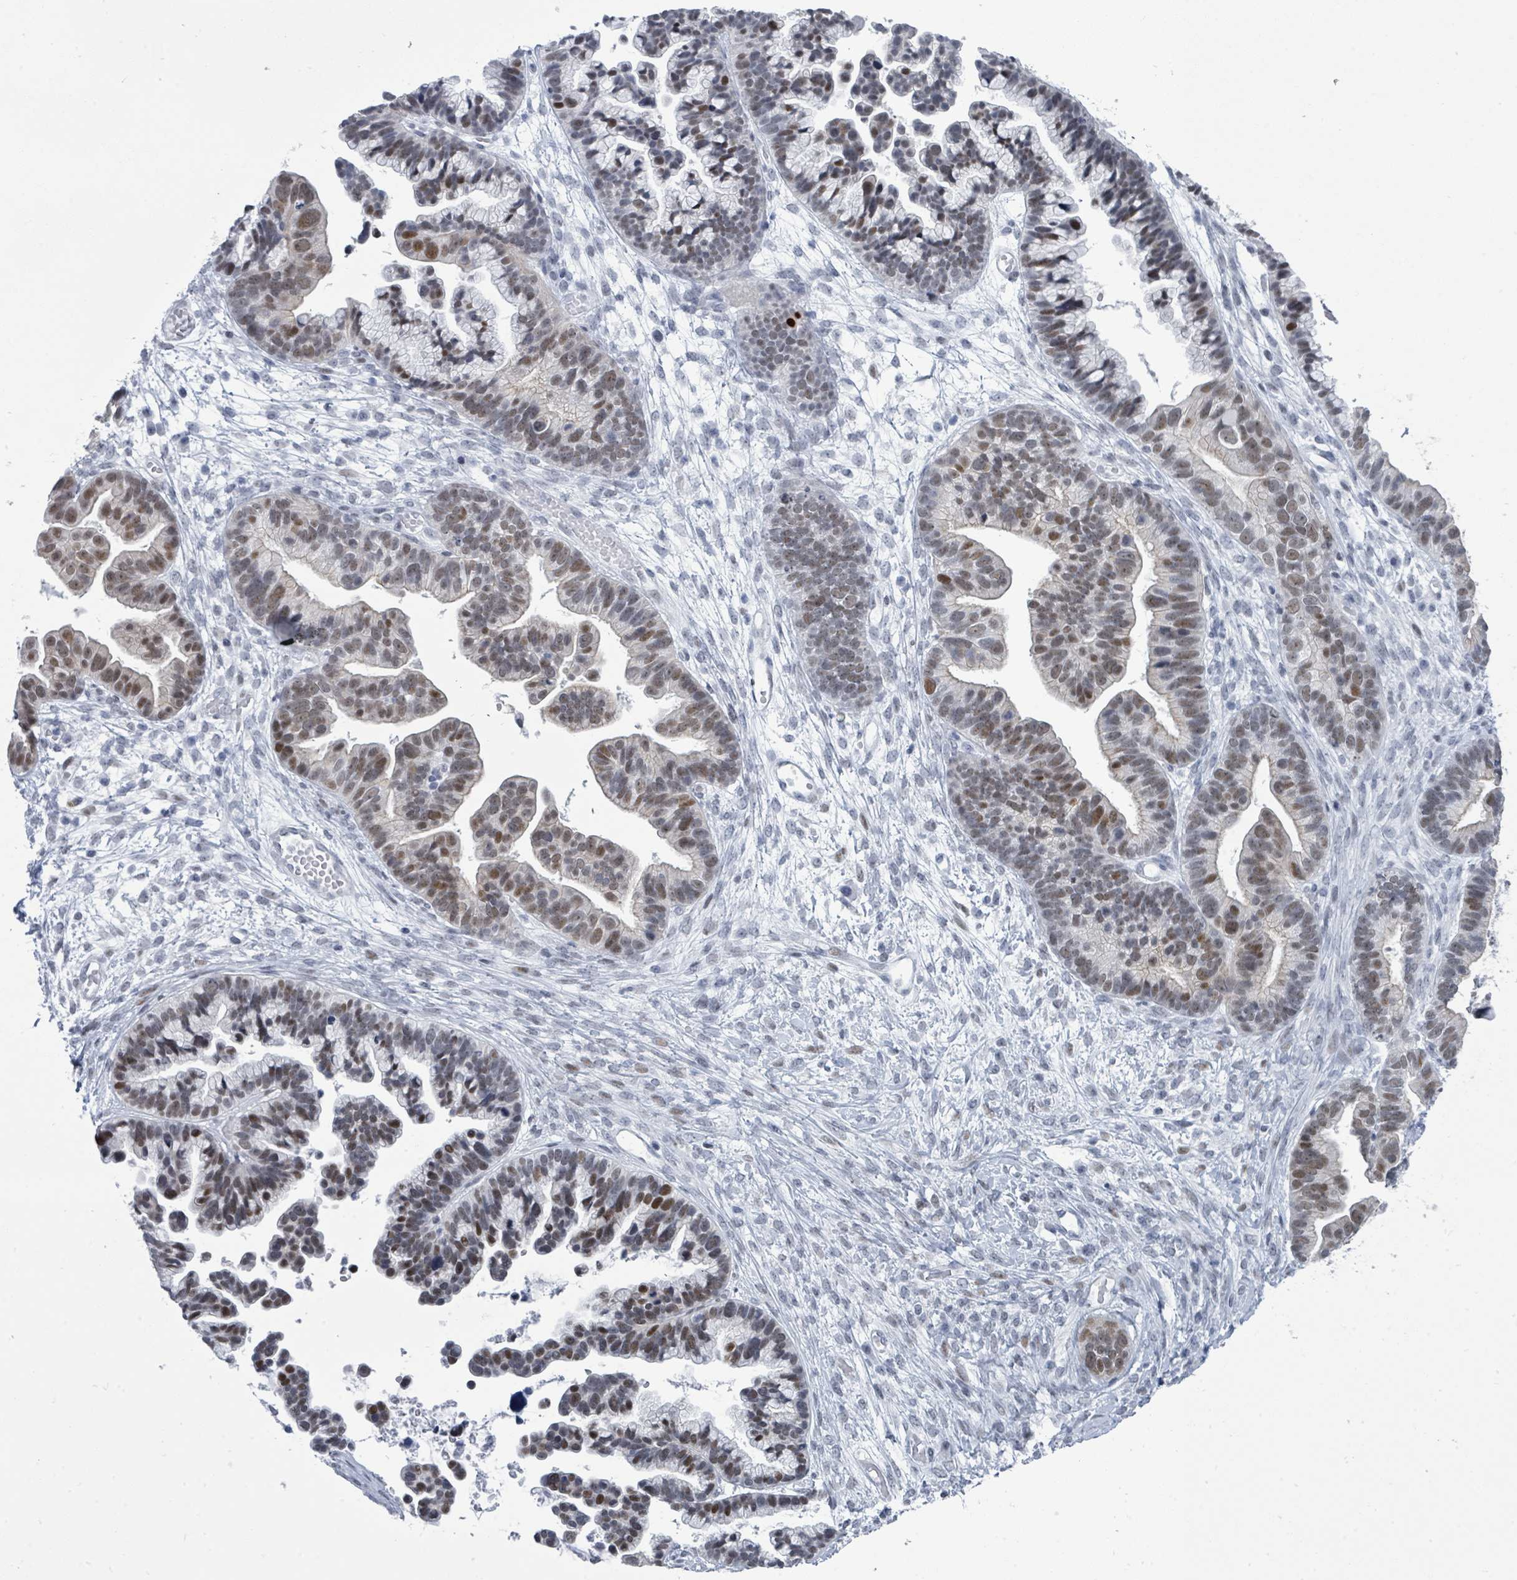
{"staining": {"intensity": "moderate", "quantity": ">75%", "location": "nuclear"}, "tissue": "ovarian cancer", "cell_type": "Tumor cells", "image_type": "cancer", "snomed": [{"axis": "morphology", "description": "Cystadenocarcinoma, serous, NOS"}, {"axis": "topography", "description": "Ovary"}], "caption": "Ovarian cancer (serous cystadenocarcinoma) tissue demonstrates moderate nuclear positivity in approximately >75% of tumor cells", "gene": "CT45A5", "patient": {"sex": "female", "age": 56}}